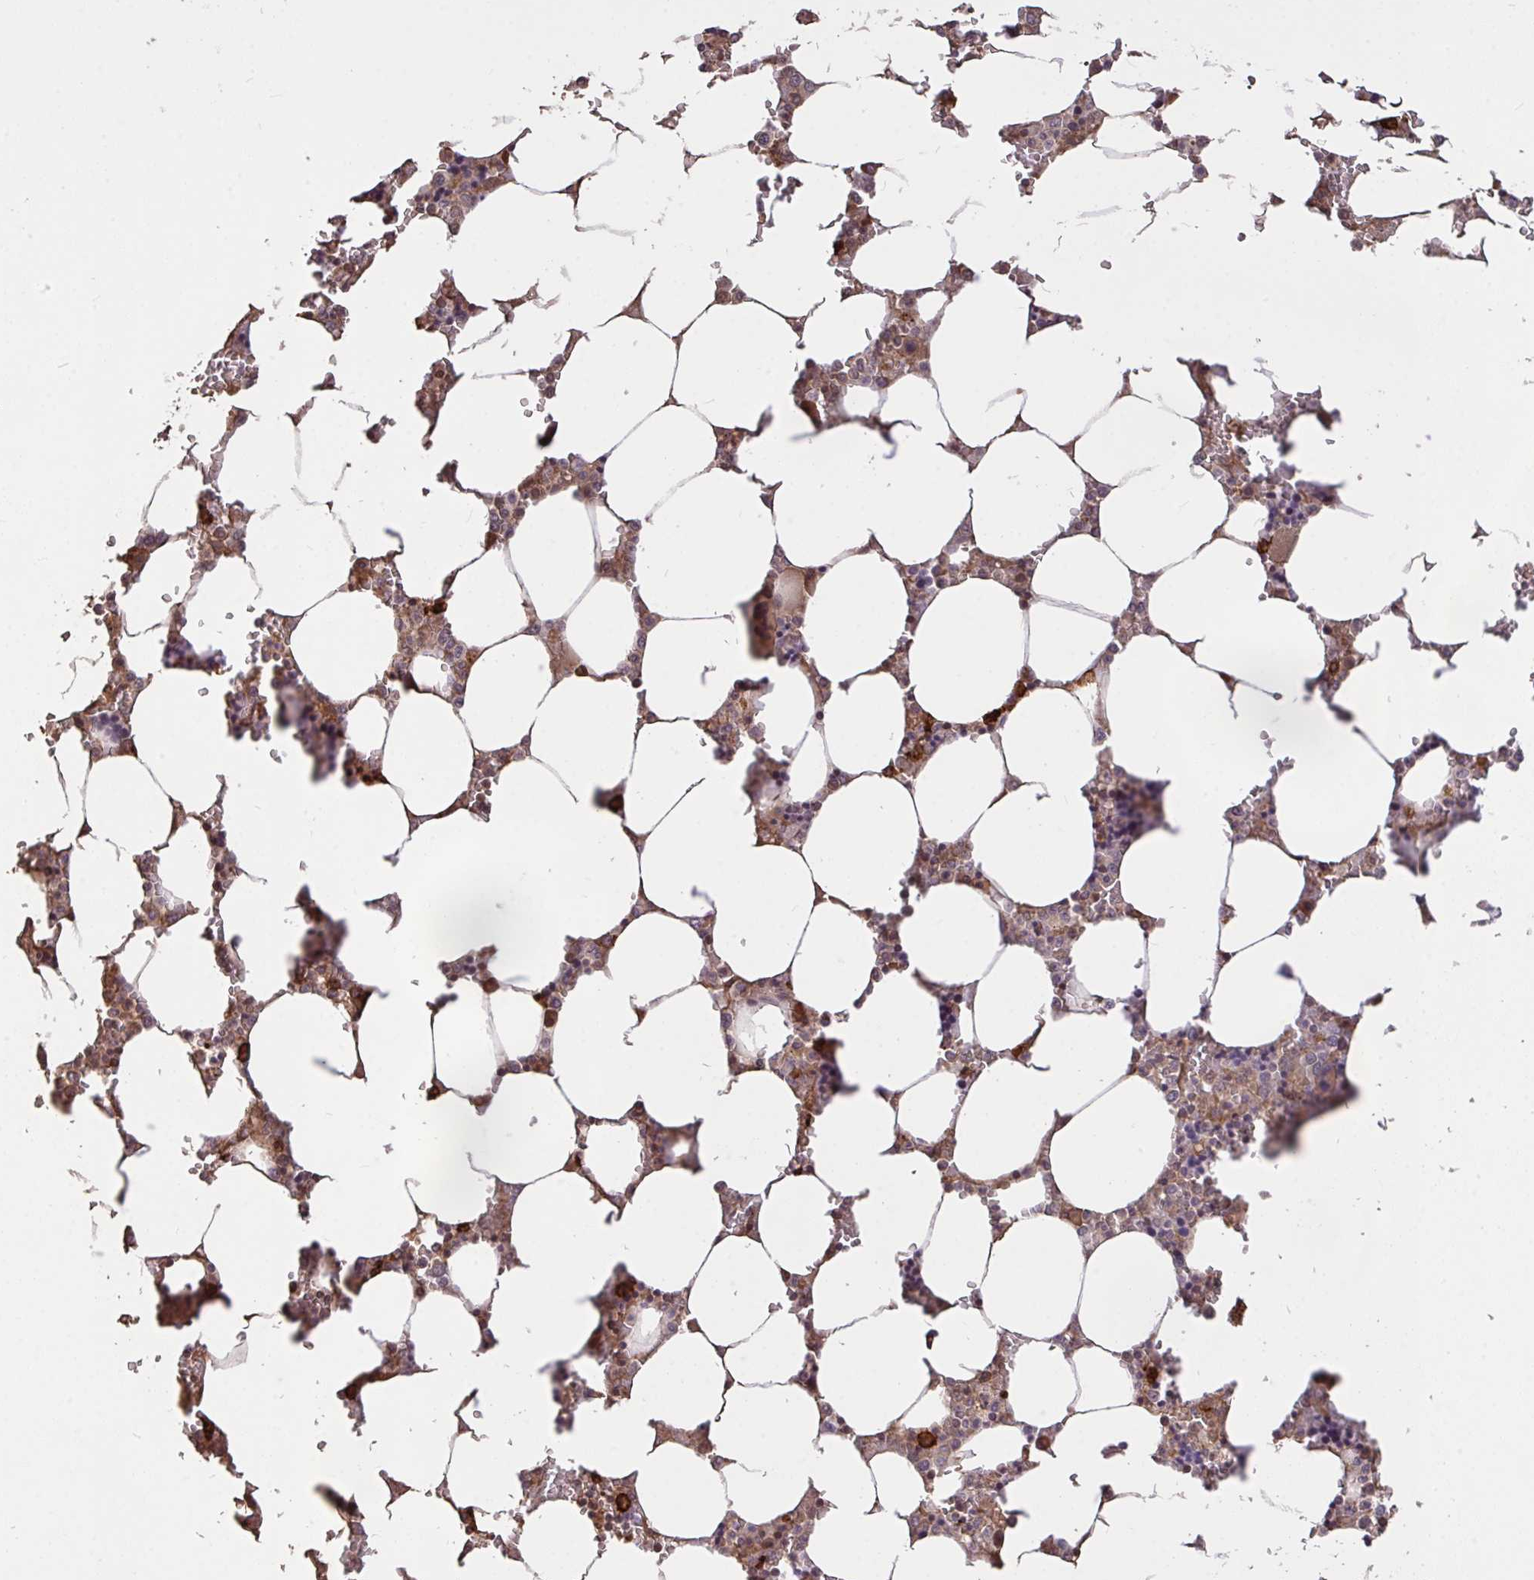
{"staining": {"intensity": "moderate", "quantity": "<25%", "location": "cytoplasmic/membranous"}, "tissue": "bone marrow", "cell_type": "Hematopoietic cells", "image_type": "normal", "snomed": [{"axis": "morphology", "description": "Normal tissue, NOS"}, {"axis": "topography", "description": "Bone marrow"}], "caption": "Unremarkable bone marrow shows moderate cytoplasmic/membranous staining in approximately <25% of hematopoietic cells, visualized by immunohistochemistry. The staining was performed using DAB, with brown indicating positive protein expression. Nuclei are stained blue with hematoxylin.", "gene": "FCER1A", "patient": {"sex": "male", "age": 64}}